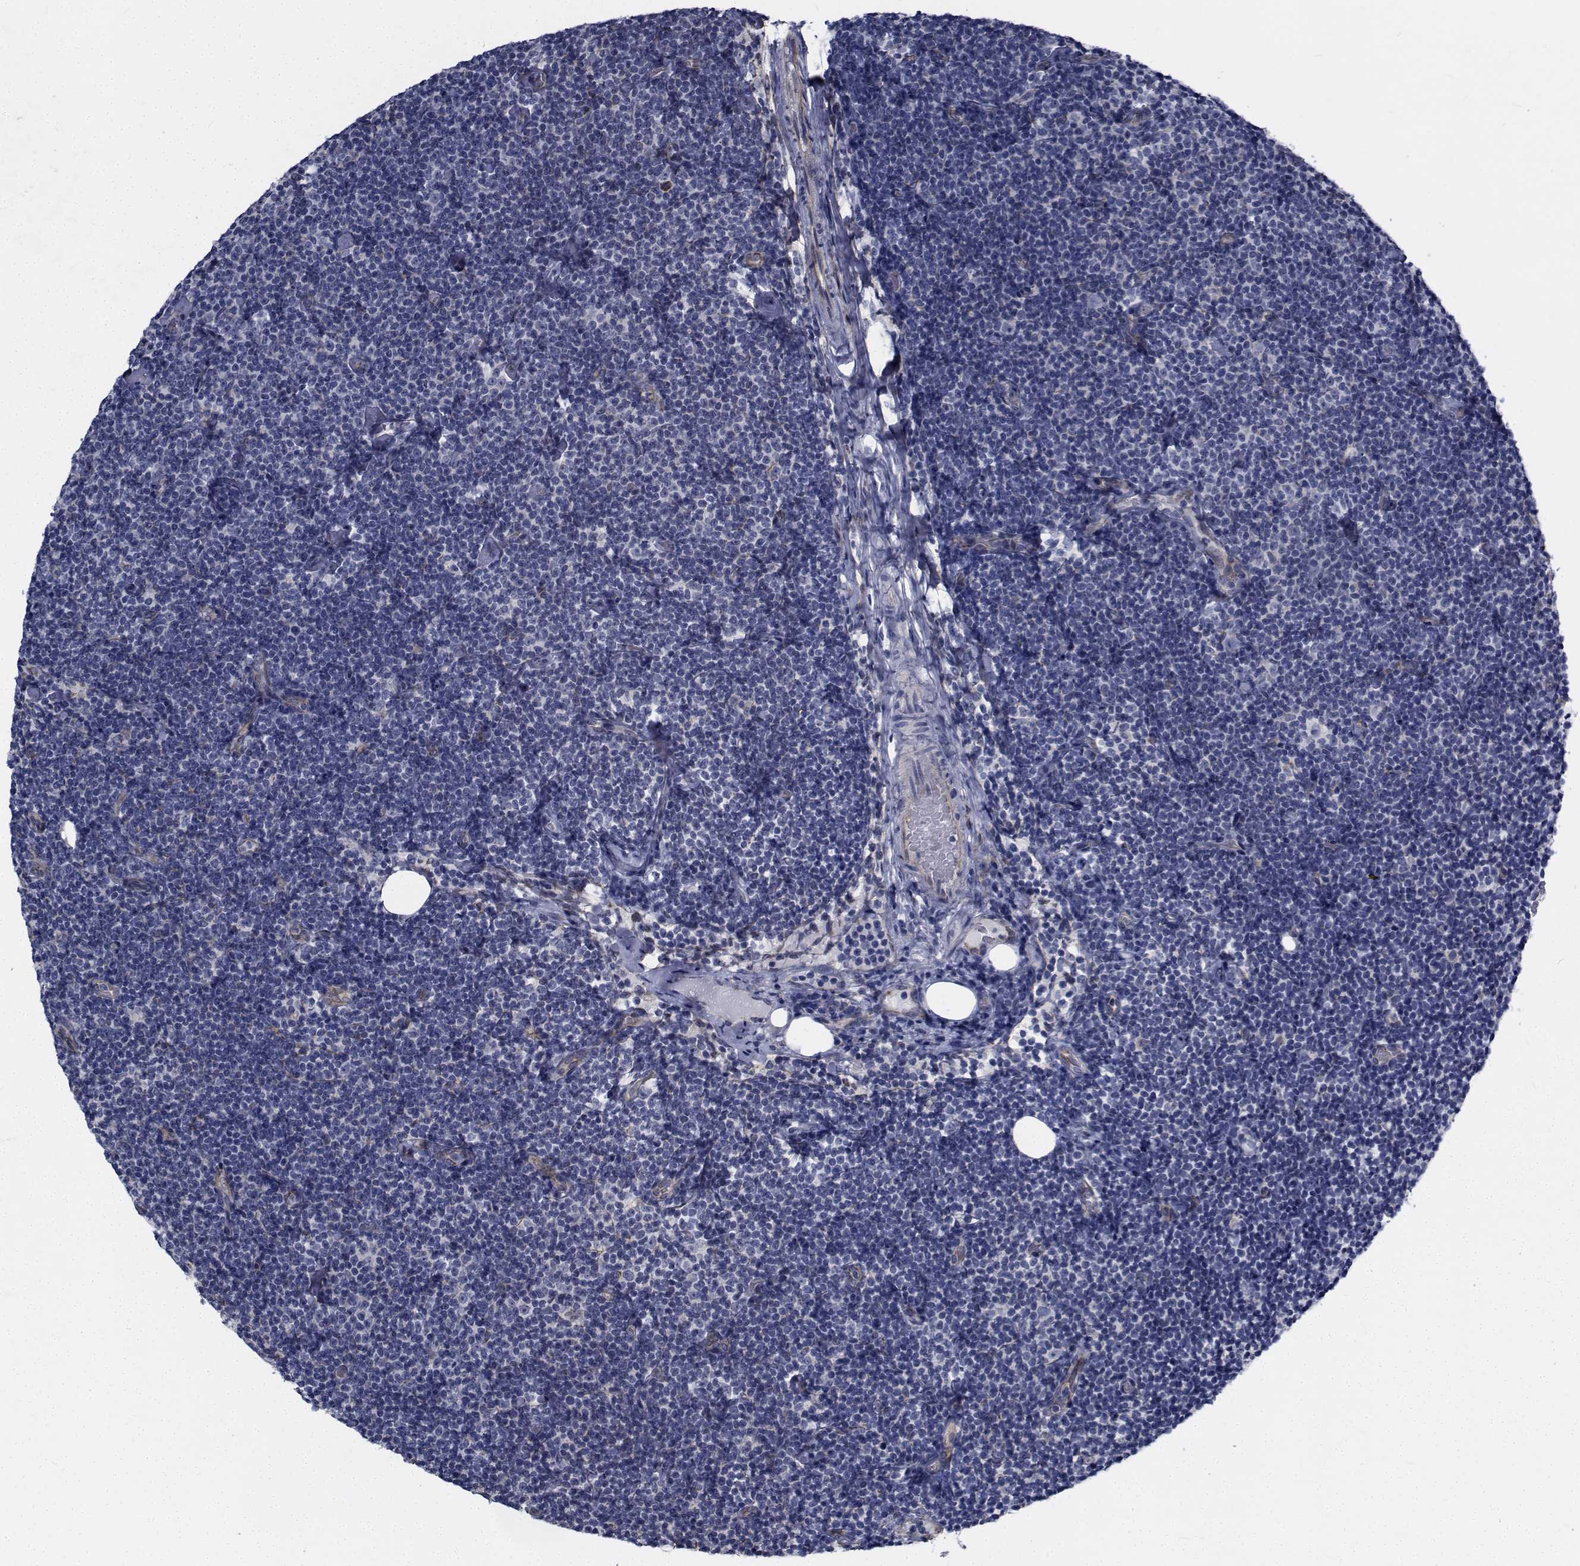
{"staining": {"intensity": "negative", "quantity": "none", "location": "none"}, "tissue": "lymphoma", "cell_type": "Tumor cells", "image_type": "cancer", "snomed": [{"axis": "morphology", "description": "Malignant lymphoma, non-Hodgkin's type, Low grade"}, {"axis": "topography", "description": "Lymph node"}], "caption": "A photomicrograph of human lymphoma is negative for staining in tumor cells. (DAB (3,3'-diaminobenzidine) IHC, high magnification).", "gene": "TTBK1", "patient": {"sex": "male", "age": 81}}